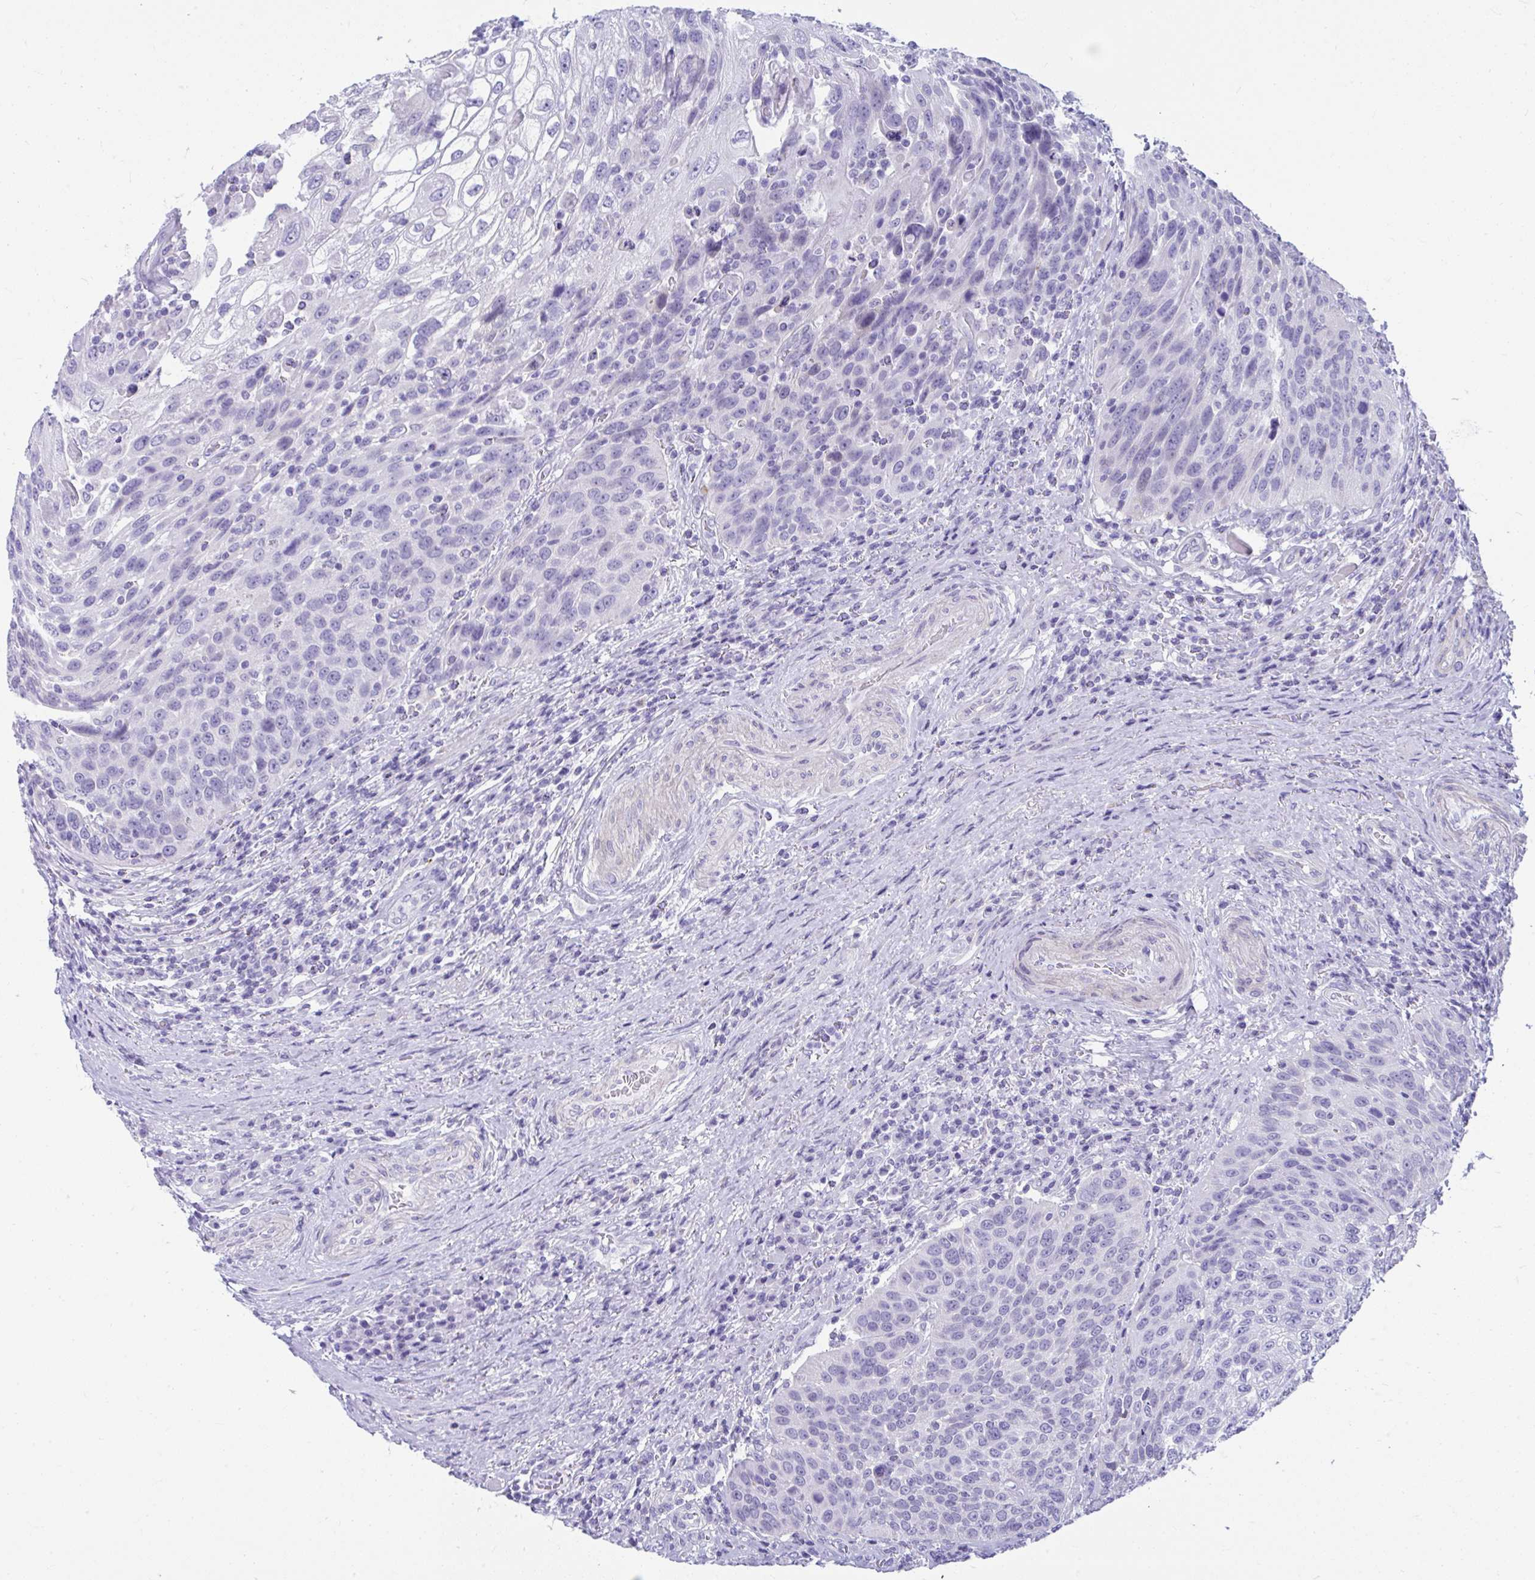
{"staining": {"intensity": "negative", "quantity": "none", "location": "none"}, "tissue": "urothelial cancer", "cell_type": "Tumor cells", "image_type": "cancer", "snomed": [{"axis": "morphology", "description": "Urothelial carcinoma, High grade"}, {"axis": "topography", "description": "Urinary bladder"}], "caption": "The immunohistochemistry photomicrograph has no significant staining in tumor cells of urothelial carcinoma (high-grade) tissue.", "gene": "ISL1", "patient": {"sex": "female", "age": 70}}